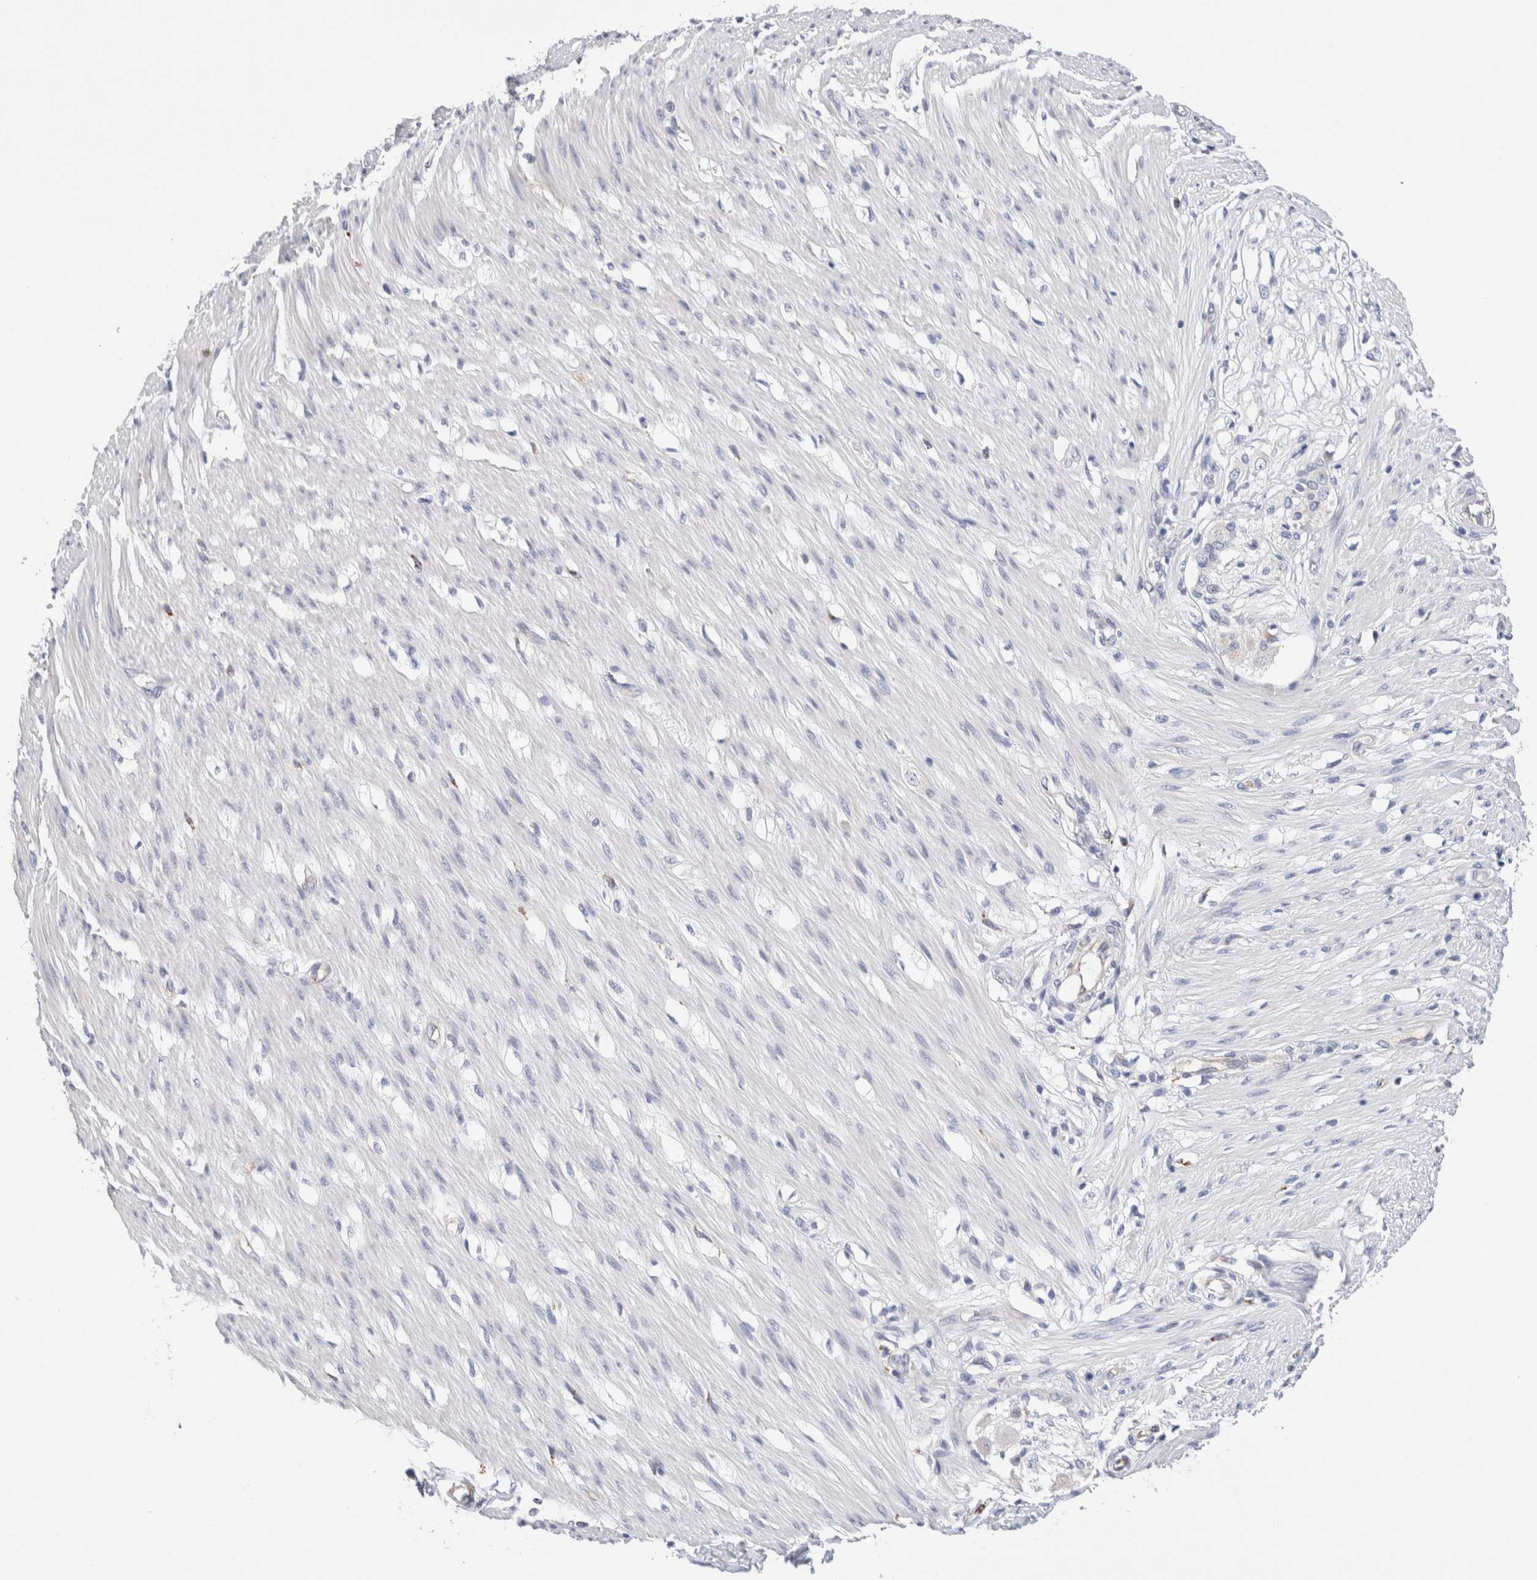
{"staining": {"intensity": "negative", "quantity": "none", "location": "none"}, "tissue": "smooth muscle", "cell_type": "Smooth muscle cells", "image_type": "normal", "snomed": [{"axis": "morphology", "description": "Normal tissue, NOS"}, {"axis": "morphology", "description": "Adenocarcinoma, NOS"}, {"axis": "topography", "description": "Smooth muscle"}, {"axis": "topography", "description": "Colon"}], "caption": "Smooth muscle cells show no significant protein staining in benign smooth muscle. (DAB (3,3'-diaminobenzidine) immunohistochemistry (IHC), high magnification).", "gene": "METRNL", "patient": {"sex": "male", "age": 14}}